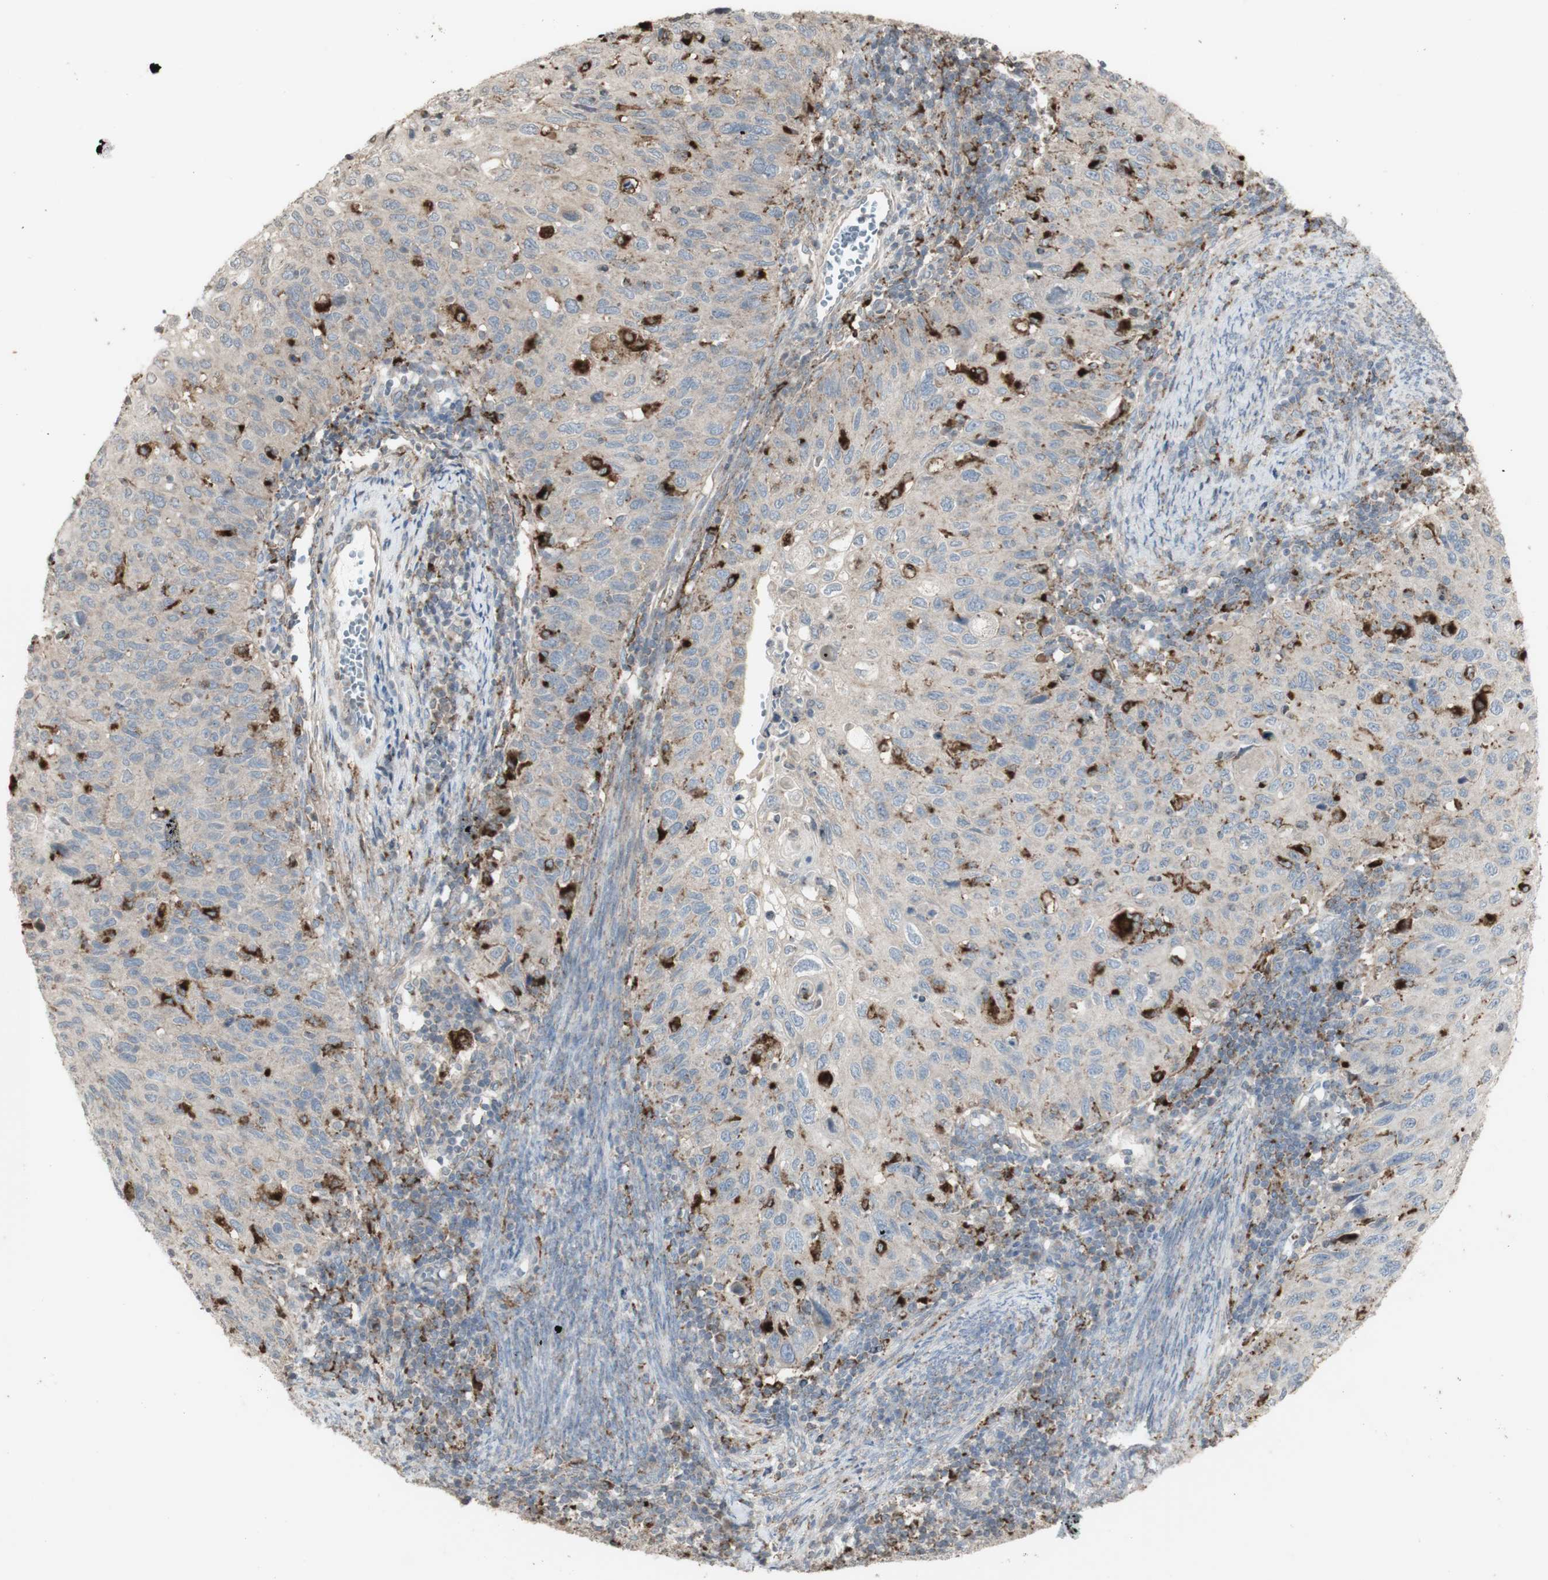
{"staining": {"intensity": "moderate", "quantity": ">75%", "location": "cytoplasmic/membranous"}, "tissue": "cervical cancer", "cell_type": "Tumor cells", "image_type": "cancer", "snomed": [{"axis": "morphology", "description": "Squamous cell carcinoma, NOS"}, {"axis": "topography", "description": "Cervix"}], "caption": "Immunohistochemical staining of cervical cancer reveals medium levels of moderate cytoplasmic/membranous protein expression in about >75% of tumor cells. The staining is performed using DAB brown chromogen to label protein expression. The nuclei are counter-stained blue using hematoxylin.", "gene": "ATP6V1E1", "patient": {"sex": "female", "age": 70}}